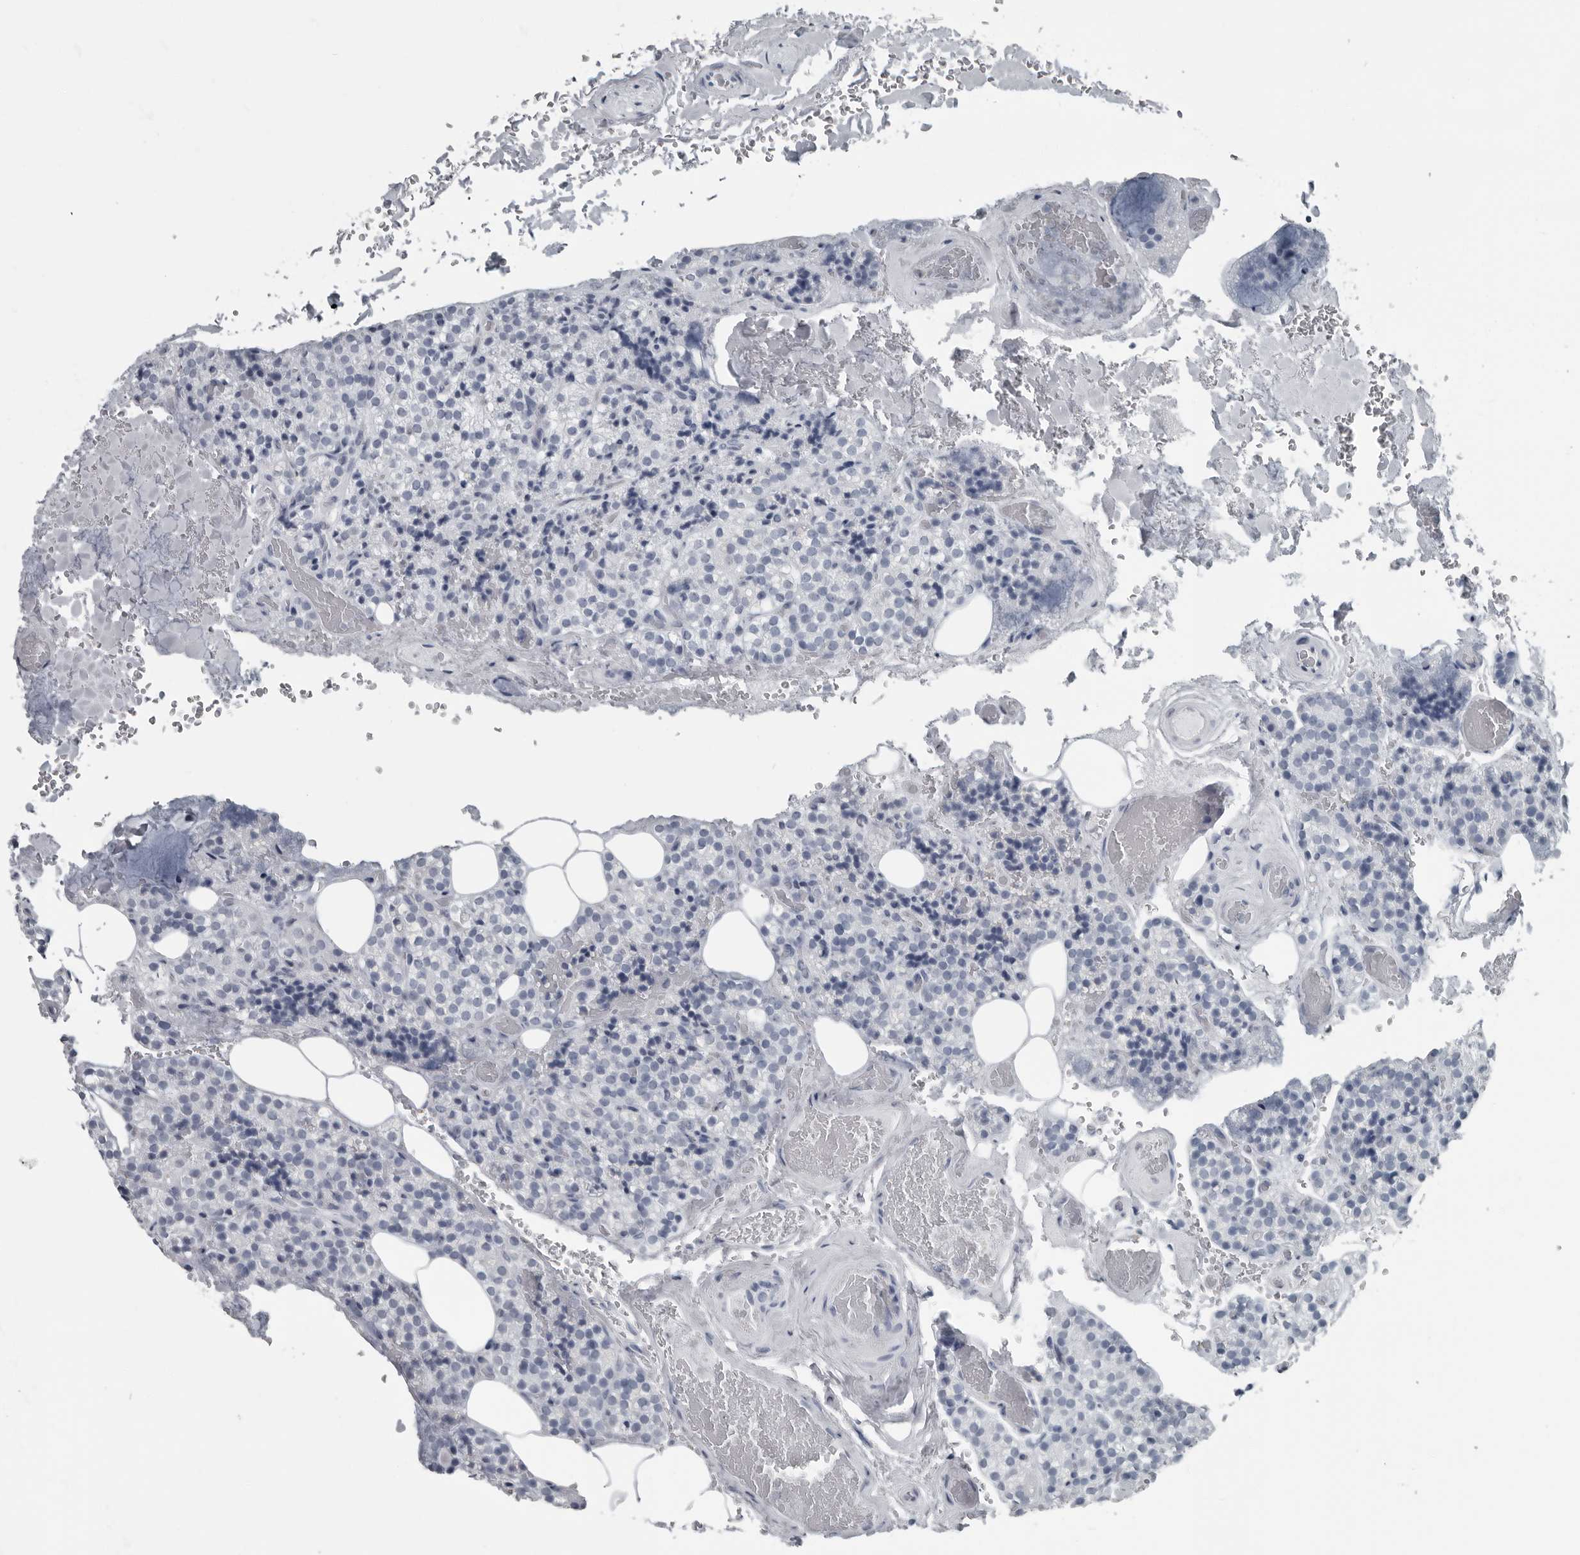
{"staining": {"intensity": "negative", "quantity": "none", "location": "none"}, "tissue": "parathyroid gland", "cell_type": "Glandular cells", "image_type": "normal", "snomed": [{"axis": "morphology", "description": "Normal tissue, NOS"}, {"axis": "topography", "description": "Parathyroid gland"}], "caption": "High power microscopy photomicrograph of an IHC histopathology image of unremarkable parathyroid gland, revealing no significant staining in glandular cells.", "gene": "PRSS1", "patient": {"sex": "male", "age": 87}}